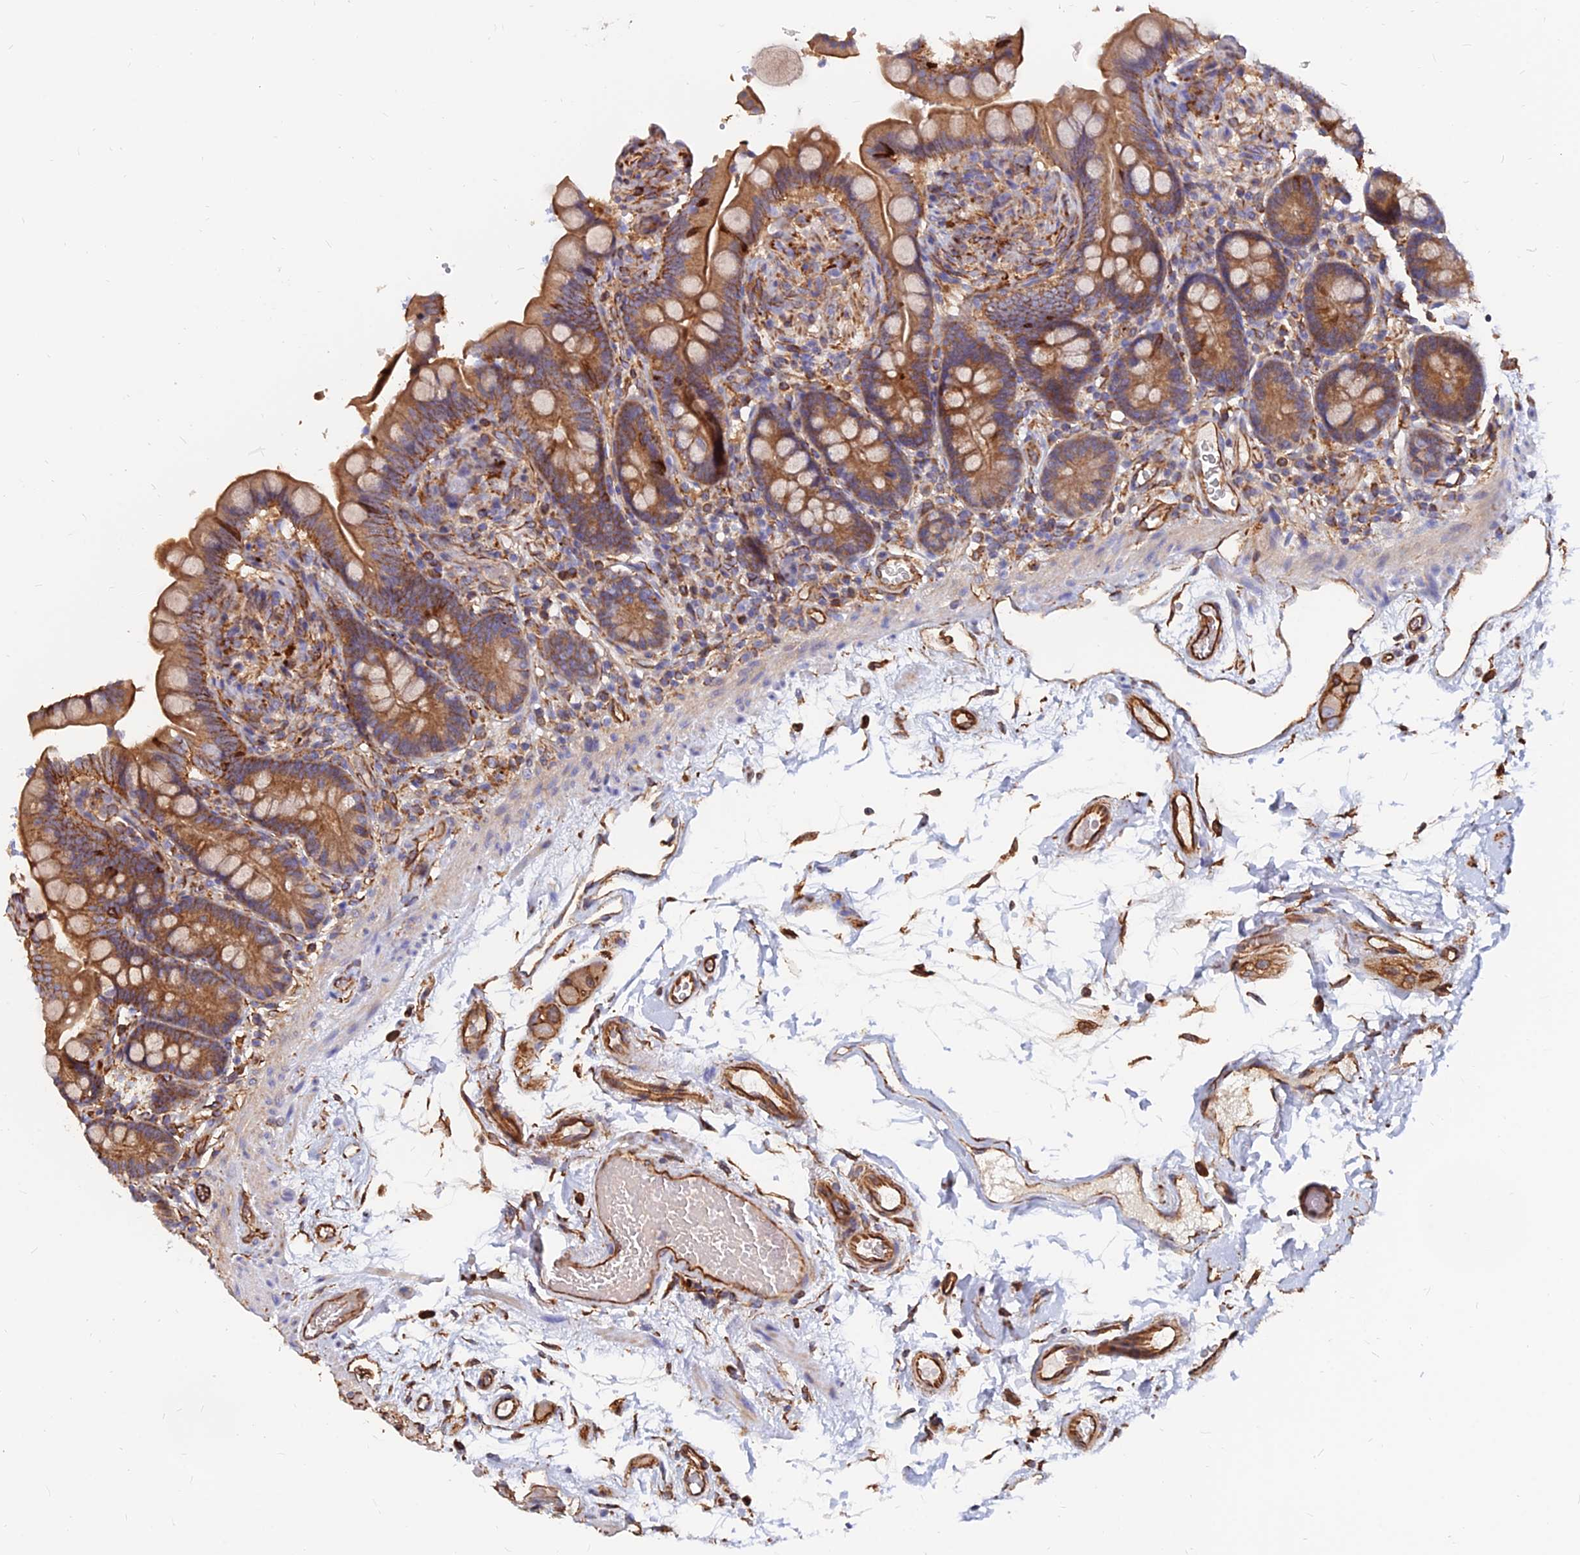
{"staining": {"intensity": "strong", "quantity": ">75%", "location": "cytoplasmic/membranous"}, "tissue": "colon", "cell_type": "Endothelial cells", "image_type": "normal", "snomed": [{"axis": "morphology", "description": "Normal tissue, NOS"}, {"axis": "topography", "description": "Smooth muscle"}, {"axis": "topography", "description": "Colon"}], "caption": "DAB immunohistochemical staining of benign colon exhibits strong cytoplasmic/membranous protein expression in about >75% of endothelial cells. (IHC, brightfield microscopy, high magnification).", "gene": "CDK18", "patient": {"sex": "male", "age": 73}}